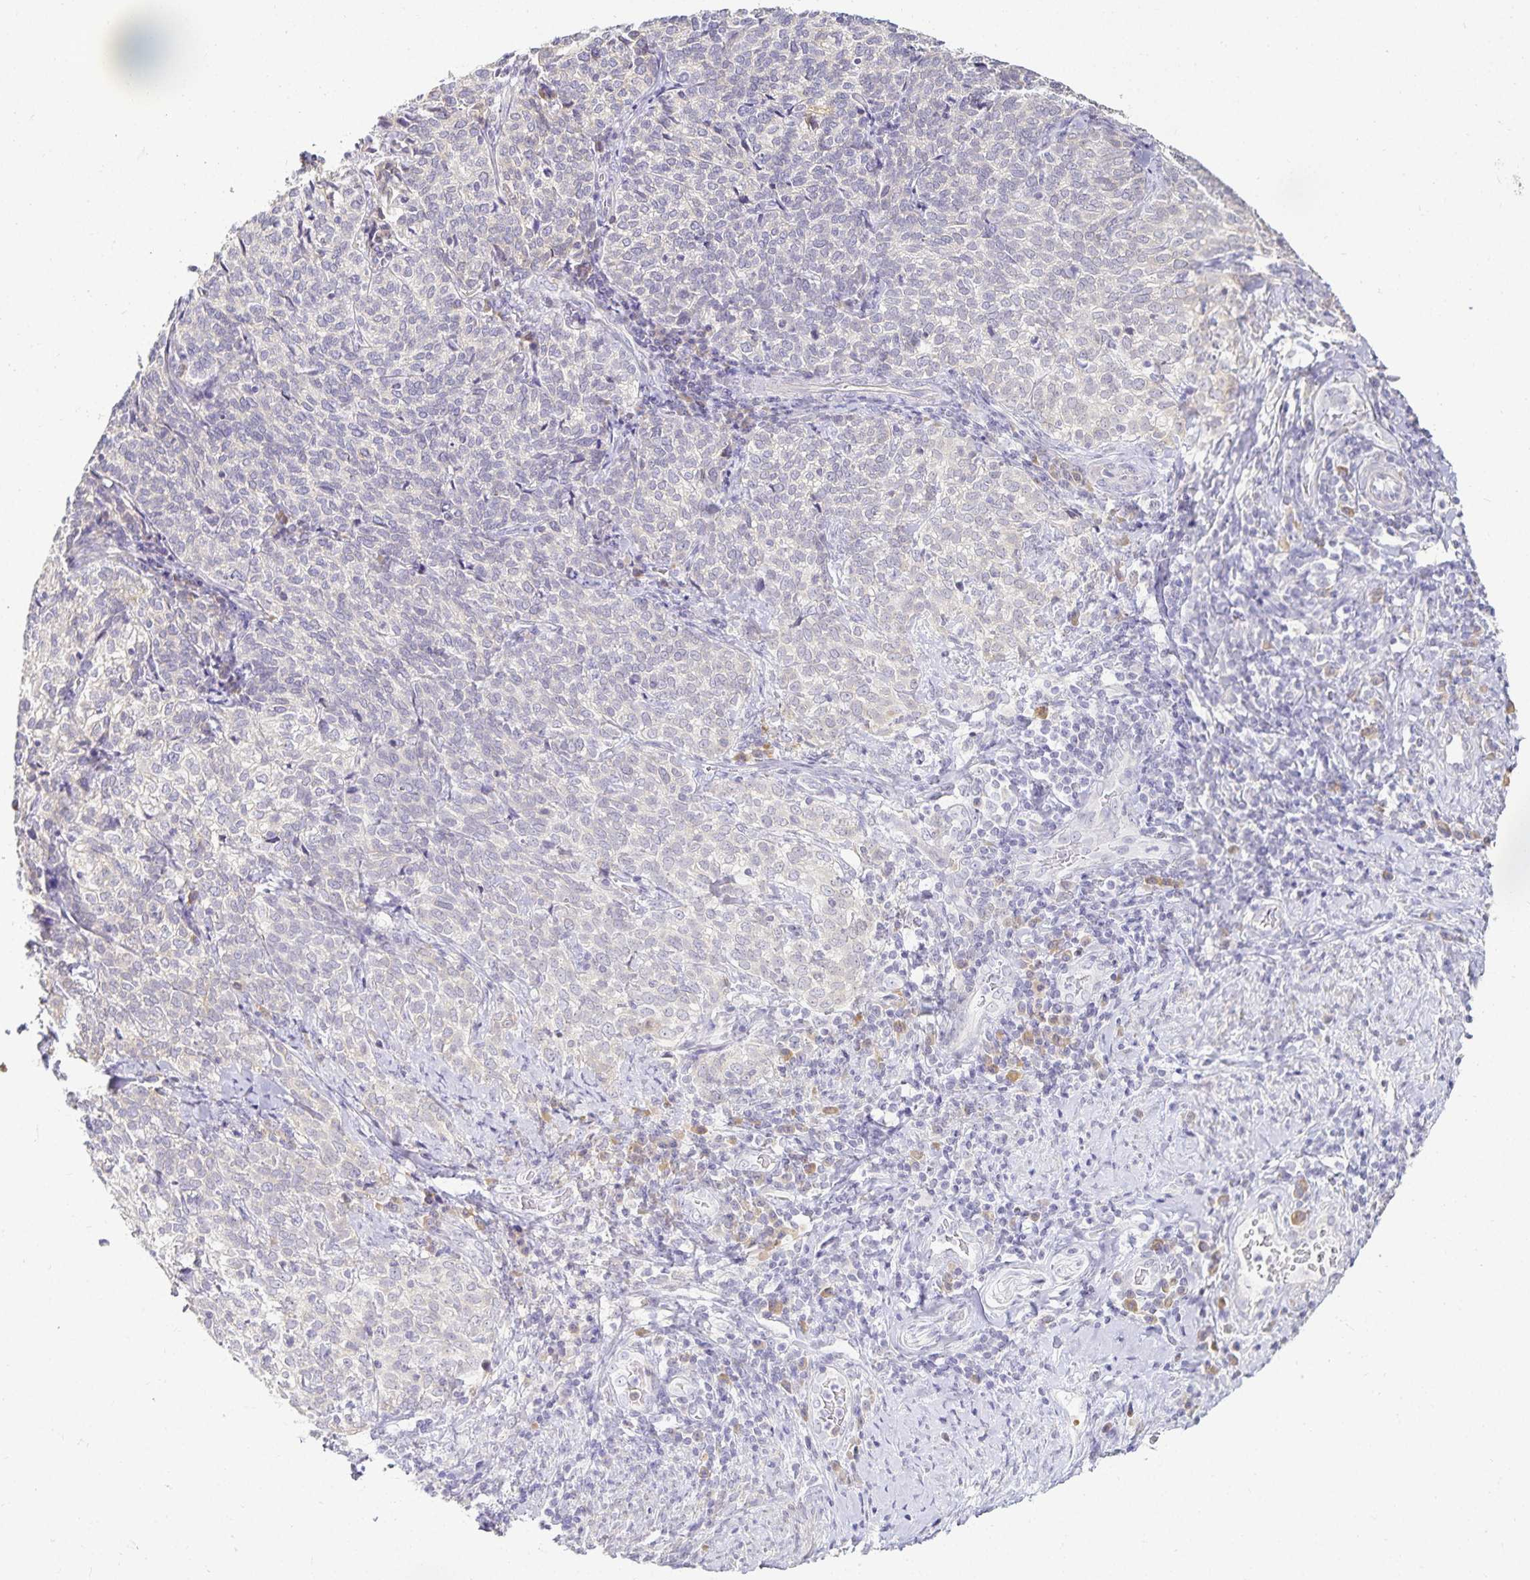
{"staining": {"intensity": "weak", "quantity": "<25%", "location": "cytoplasmic/membranous"}, "tissue": "cervical cancer", "cell_type": "Tumor cells", "image_type": "cancer", "snomed": [{"axis": "morphology", "description": "Normal tissue, NOS"}, {"axis": "morphology", "description": "Squamous cell carcinoma, NOS"}, {"axis": "topography", "description": "Vagina"}, {"axis": "topography", "description": "Cervix"}], "caption": "A histopathology image of human cervical cancer (squamous cell carcinoma) is negative for staining in tumor cells. (DAB immunohistochemistry (IHC) visualized using brightfield microscopy, high magnification).", "gene": "GP2", "patient": {"sex": "female", "age": 45}}